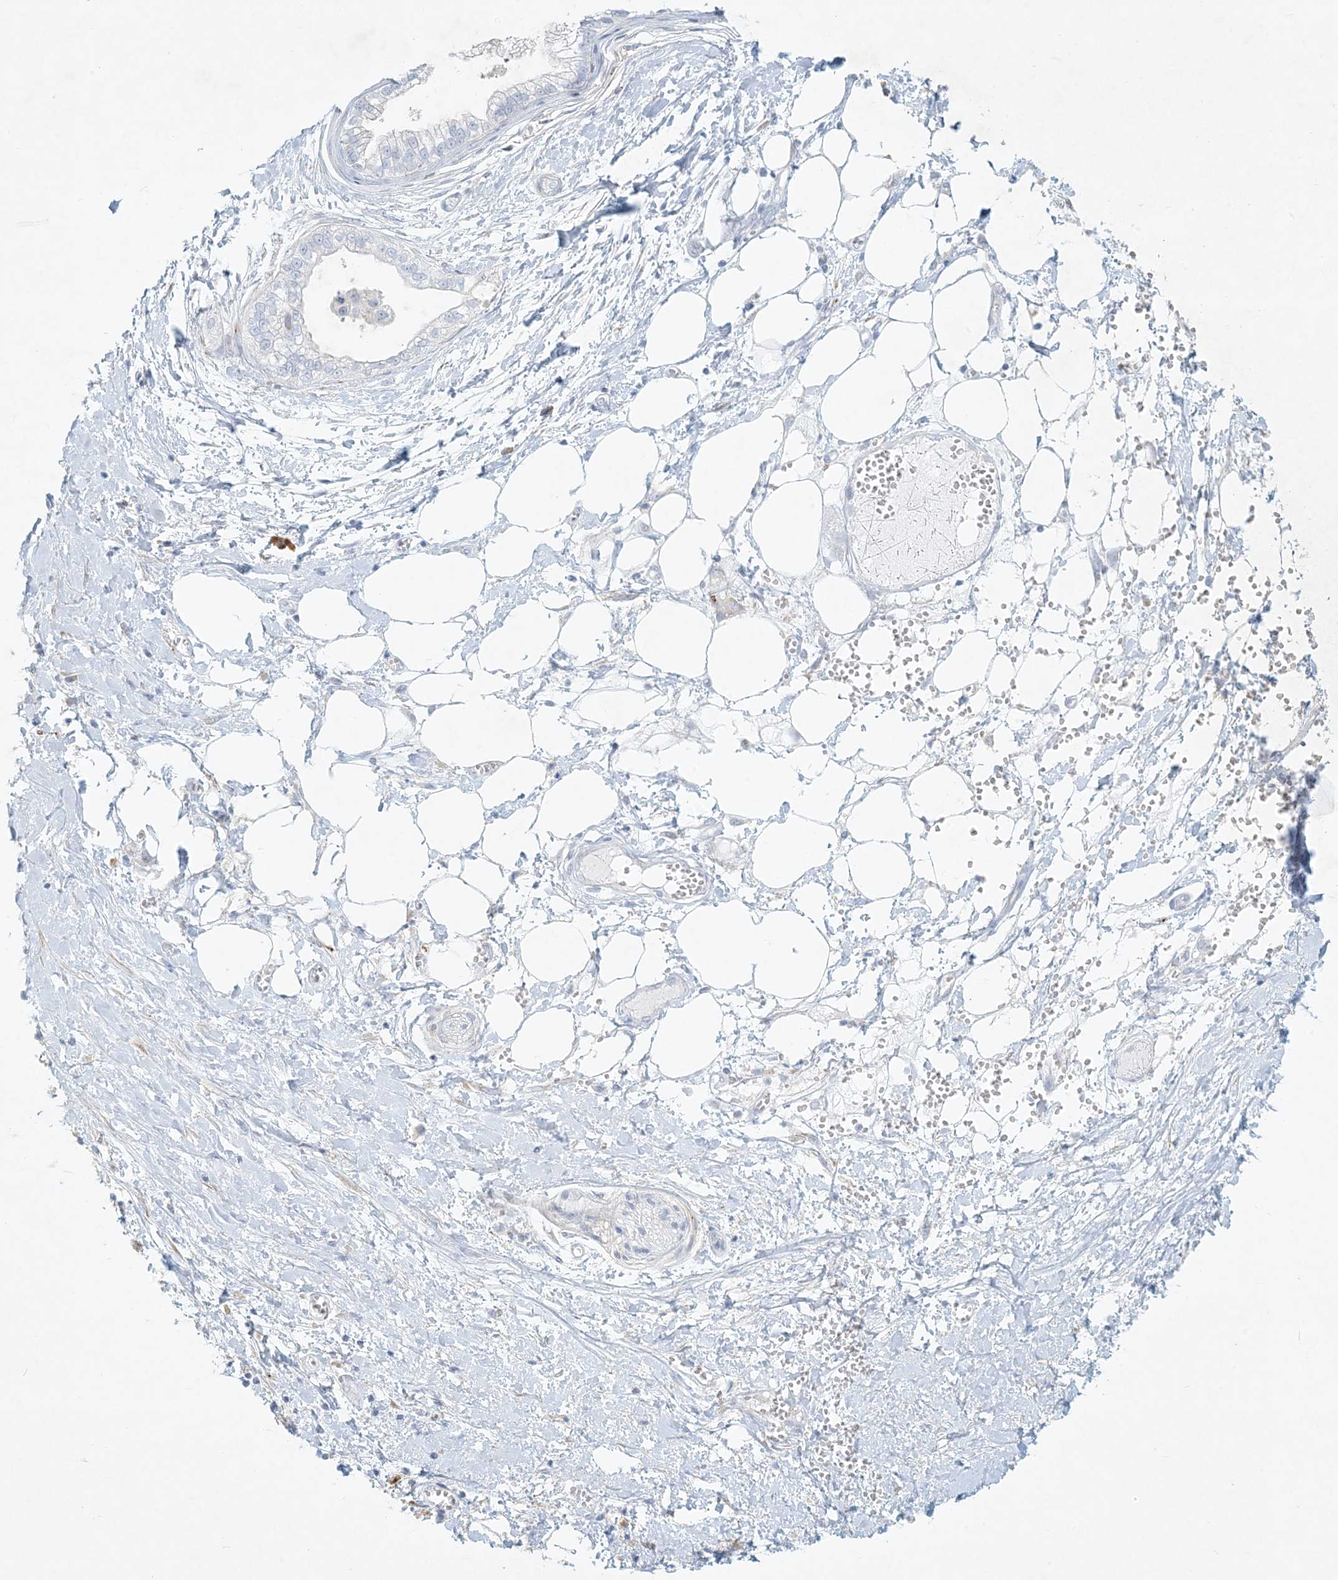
{"staining": {"intensity": "negative", "quantity": "none", "location": "none"}, "tissue": "pancreatic cancer", "cell_type": "Tumor cells", "image_type": "cancer", "snomed": [{"axis": "morphology", "description": "Adenocarcinoma, NOS"}, {"axis": "topography", "description": "Pancreas"}], "caption": "Immunohistochemical staining of pancreatic cancer (adenocarcinoma) shows no significant positivity in tumor cells.", "gene": "ZNF385D", "patient": {"sex": "male", "age": 68}}